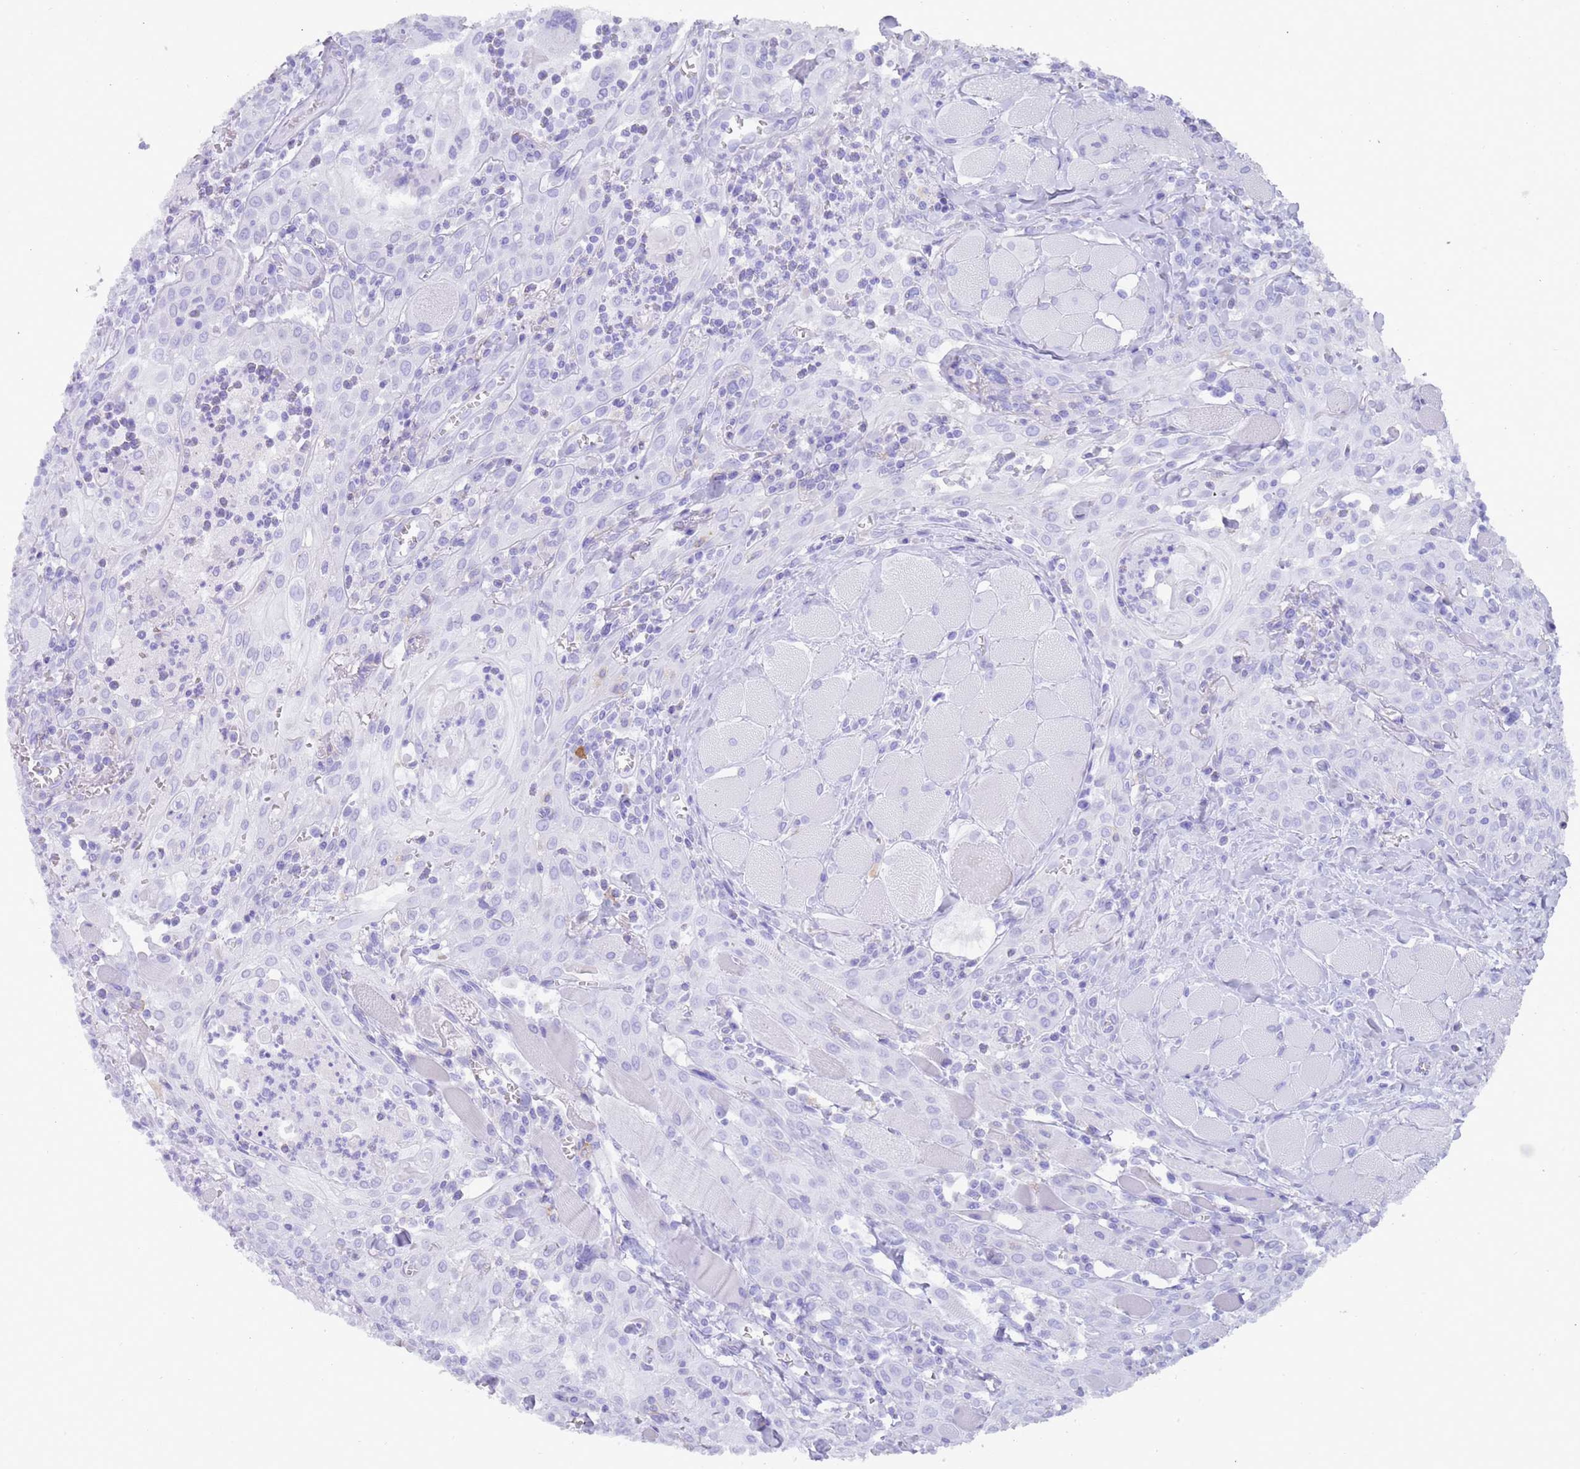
{"staining": {"intensity": "negative", "quantity": "none", "location": "none"}, "tissue": "head and neck cancer", "cell_type": "Tumor cells", "image_type": "cancer", "snomed": [{"axis": "morphology", "description": "Squamous cell carcinoma, NOS"}, {"axis": "topography", "description": "Oral tissue"}, {"axis": "topography", "description": "Head-Neck"}], "caption": "Tumor cells show no significant protein staining in head and neck squamous cell carcinoma. (Immunohistochemistry, brightfield microscopy, high magnification).", "gene": "MYADML2", "patient": {"sex": "female", "age": 70}}